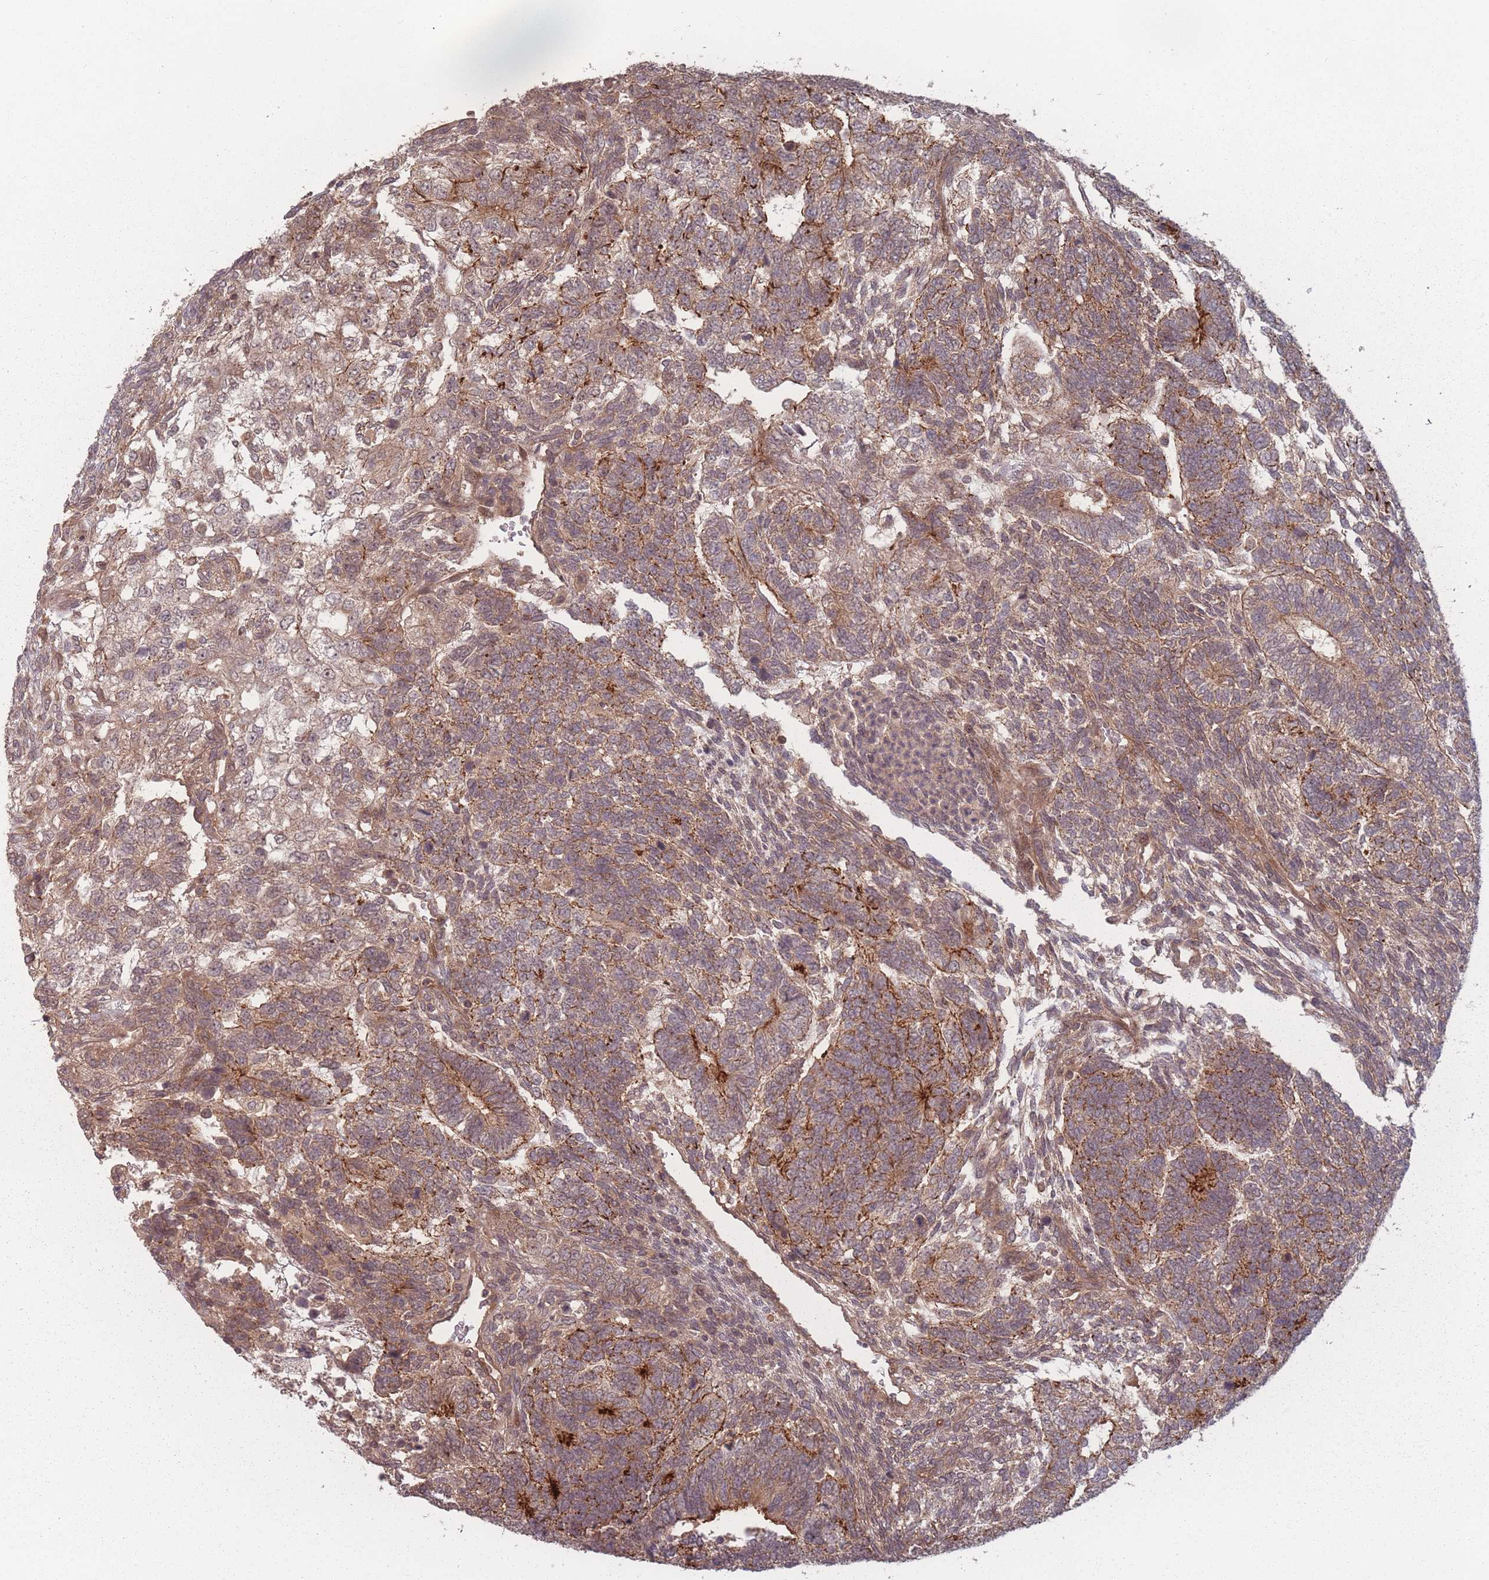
{"staining": {"intensity": "moderate", "quantity": ">75%", "location": "cytoplasmic/membranous"}, "tissue": "testis cancer", "cell_type": "Tumor cells", "image_type": "cancer", "snomed": [{"axis": "morphology", "description": "Carcinoma, Embryonal, NOS"}, {"axis": "topography", "description": "Testis"}], "caption": "This is an image of immunohistochemistry (IHC) staining of testis cancer, which shows moderate positivity in the cytoplasmic/membranous of tumor cells.", "gene": "HAGH", "patient": {"sex": "male", "age": 23}}